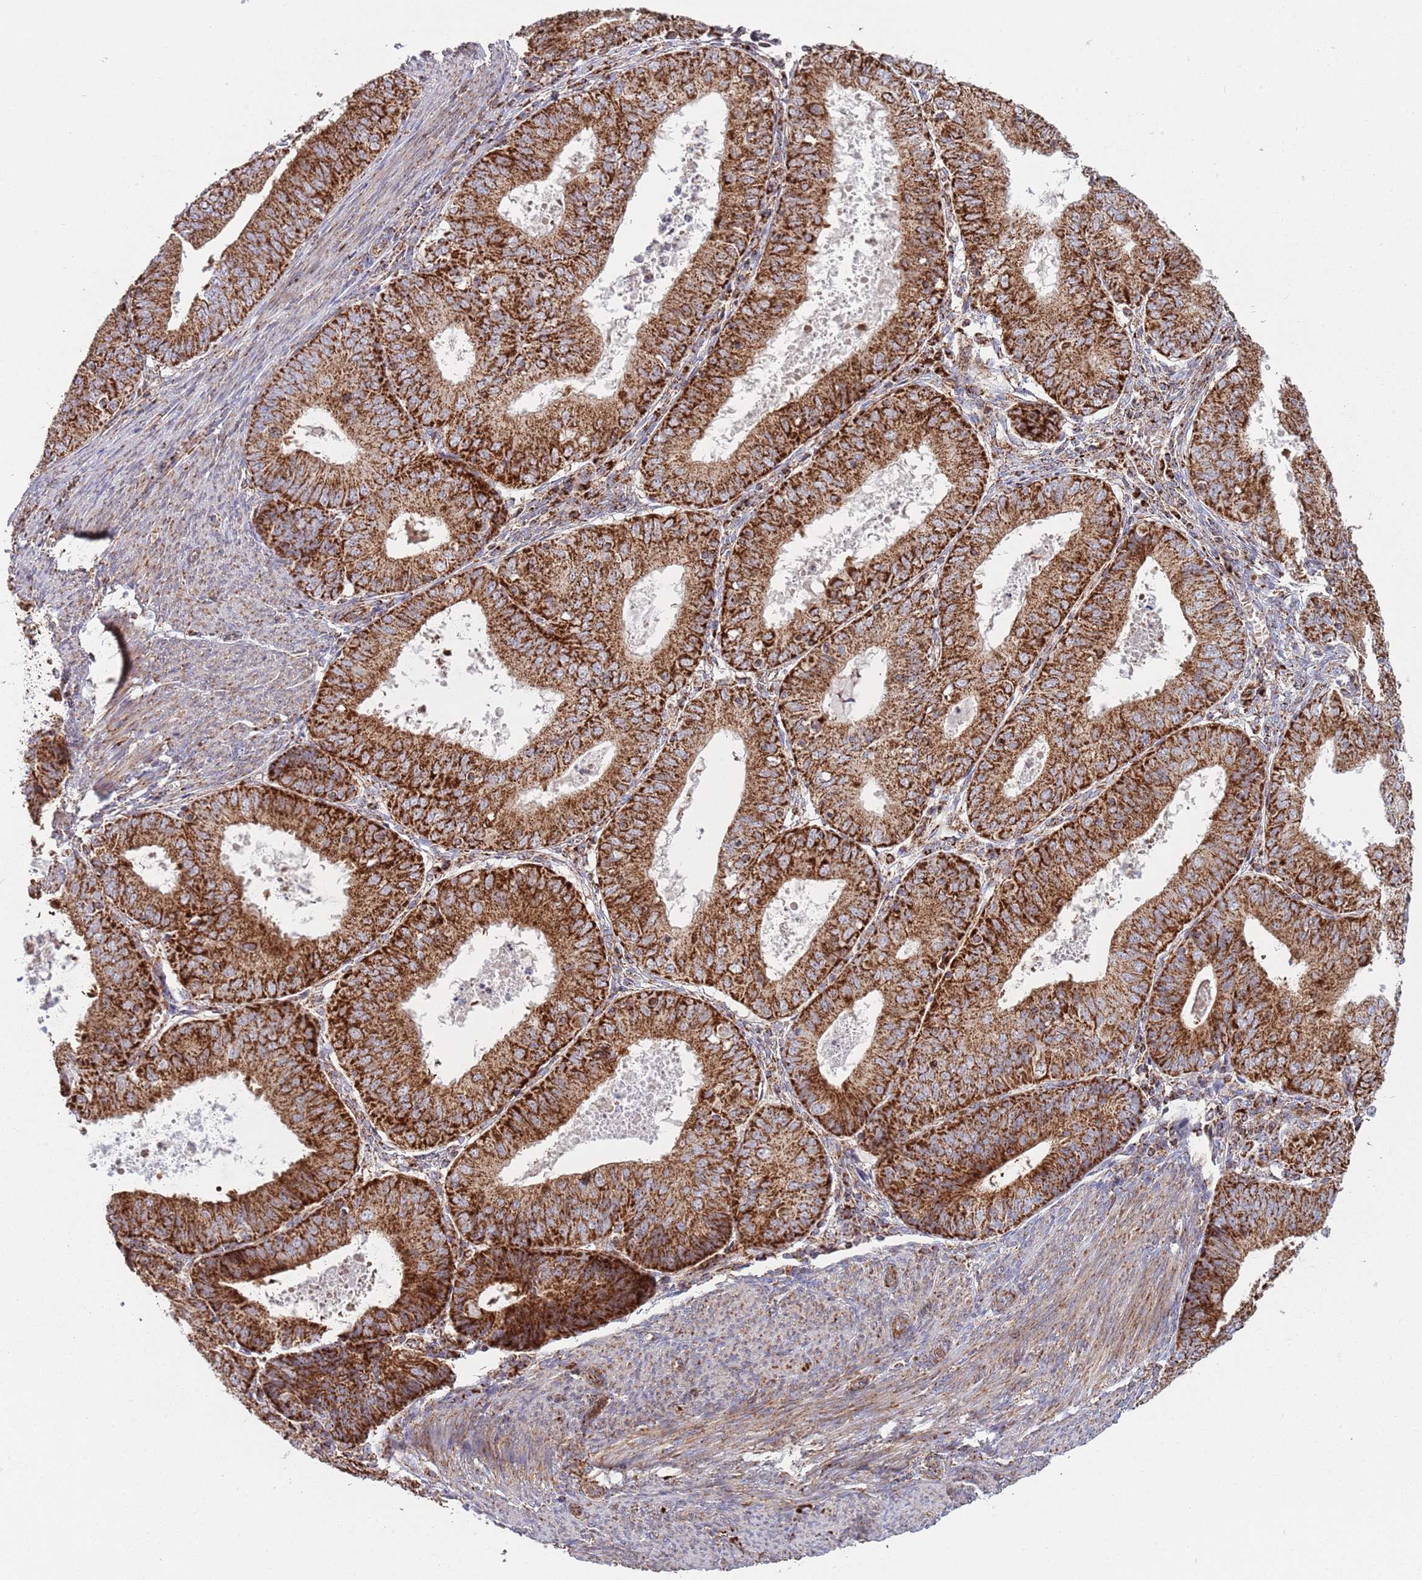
{"staining": {"intensity": "strong", "quantity": ">75%", "location": "cytoplasmic/membranous"}, "tissue": "endometrial cancer", "cell_type": "Tumor cells", "image_type": "cancer", "snomed": [{"axis": "morphology", "description": "Adenocarcinoma, NOS"}, {"axis": "topography", "description": "Endometrium"}], "caption": "Immunohistochemical staining of human endometrial adenocarcinoma reveals high levels of strong cytoplasmic/membranous protein positivity in approximately >75% of tumor cells.", "gene": "ATP5PD", "patient": {"sex": "female", "age": 57}}